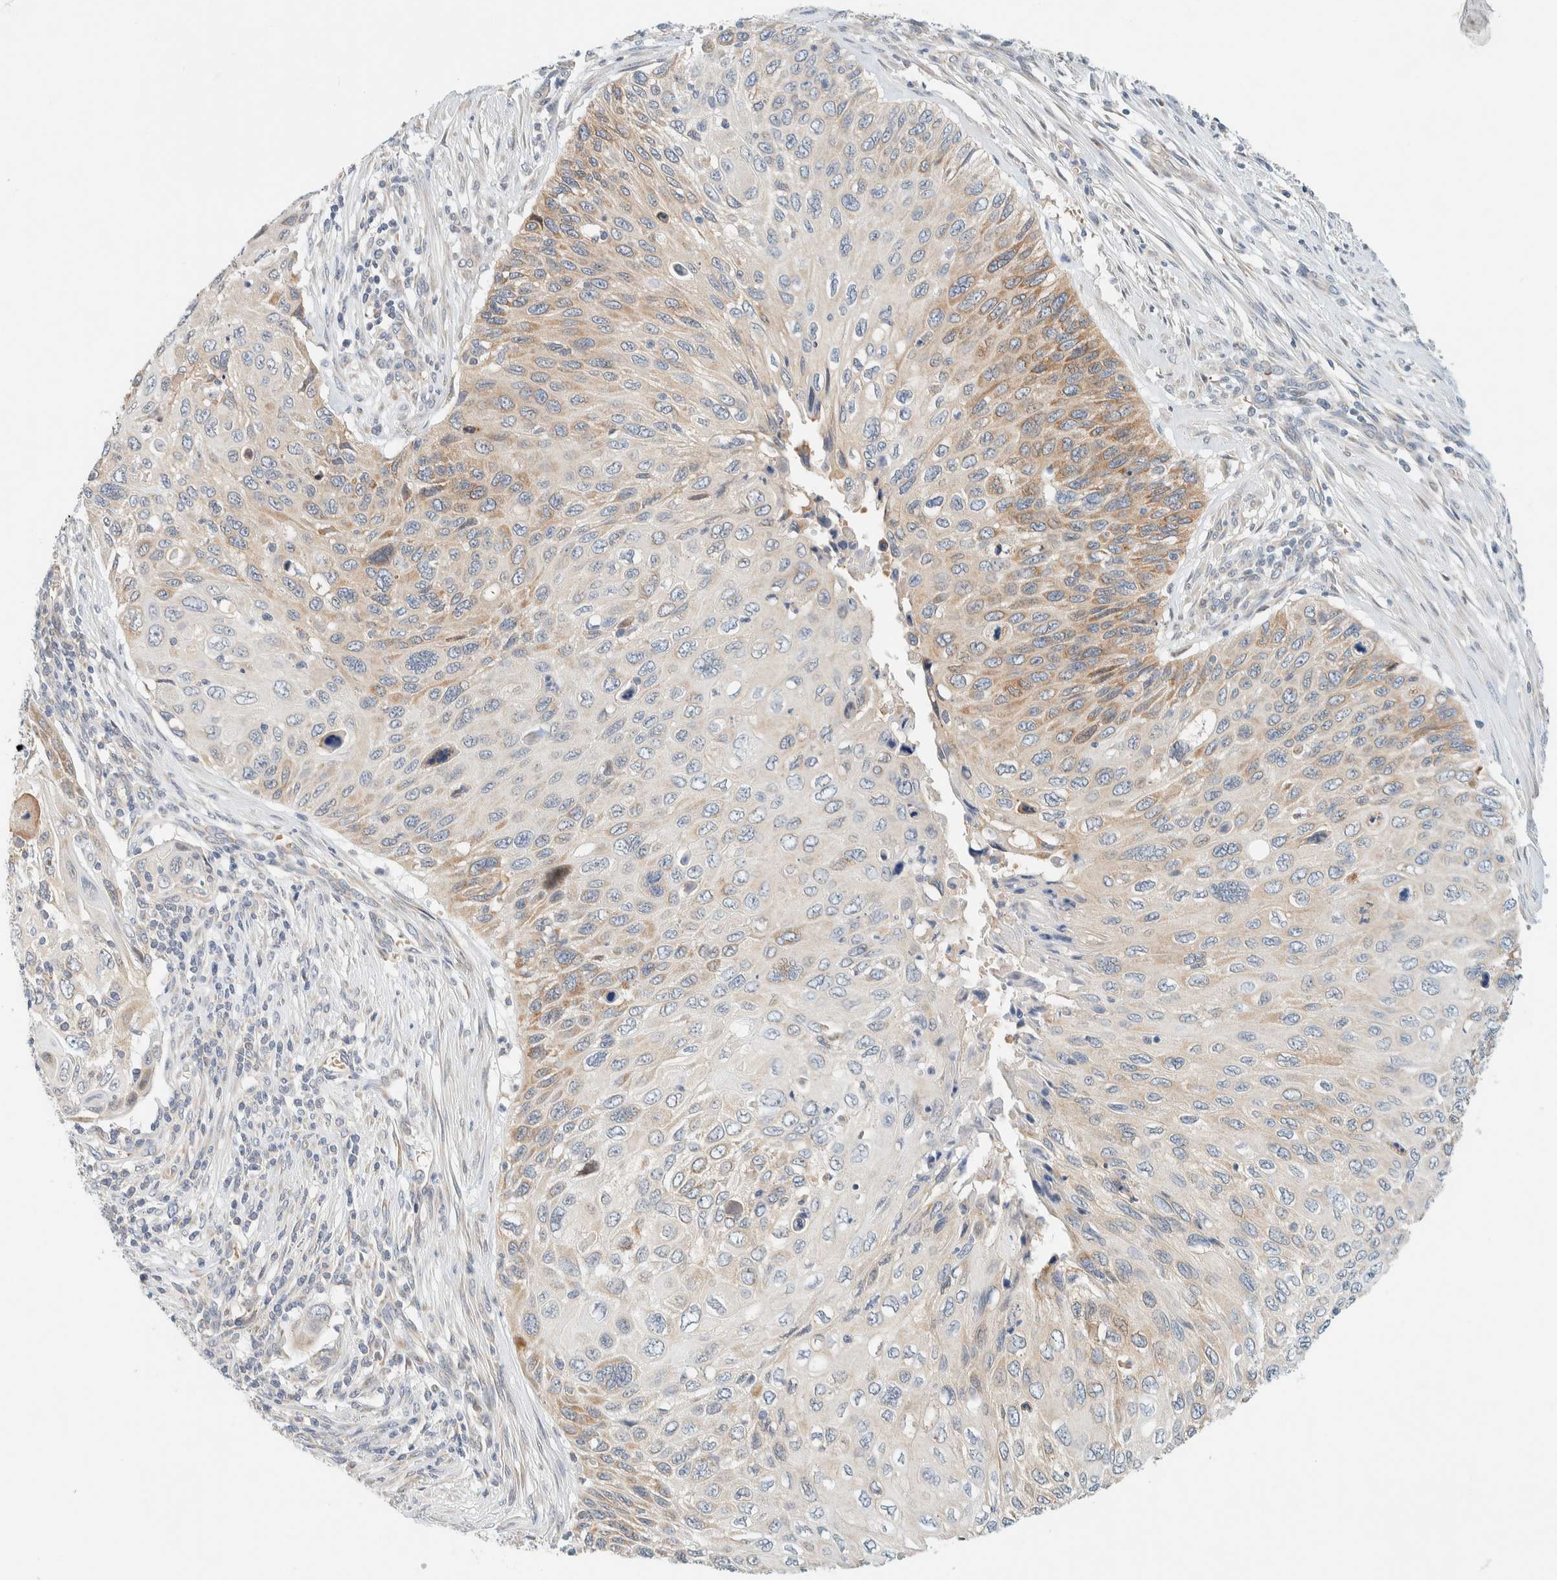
{"staining": {"intensity": "moderate", "quantity": "<25%", "location": "cytoplasmic/membranous"}, "tissue": "cervical cancer", "cell_type": "Tumor cells", "image_type": "cancer", "snomed": [{"axis": "morphology", "description": "Squamous cell carcinoma, NOS"}, {"axis": "topography", "description": "Cervix"}], "caption": "Brown immunohistochemical staining in cervical squamous cell carcinoma demonstrates moderate cytoplasmic/membranous expression in approximately <25% of tumor cells.", "gene": "SUMF2", "patient": {"sex": "female", "age": 70}}